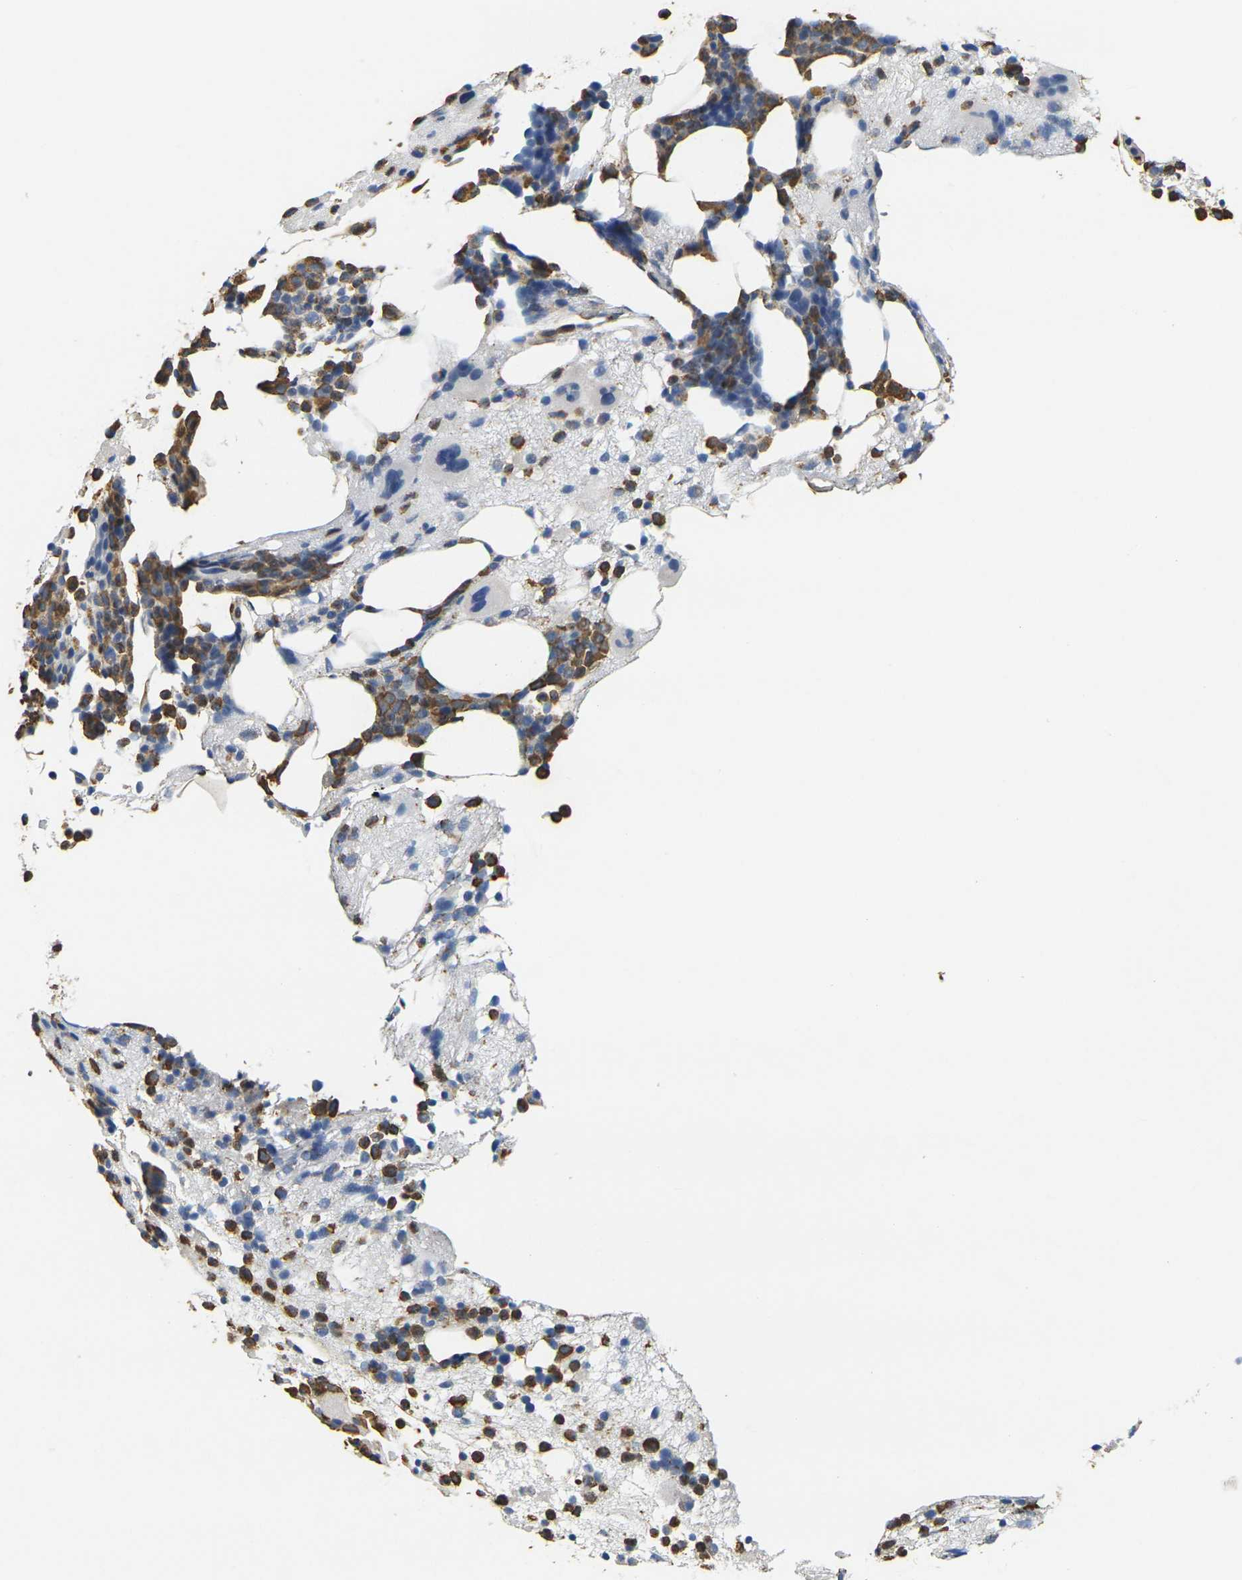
{"staining": {"intensity": "moderate", "quantity": ">75%", "location": "cytoplasmic/membranous"}, "tissue": "bone marrow", "cell_type": "Hematopoietic cells", "image_type": "normal", "snomed": [{"axis": "morphology", "description": "Normal tissue, NOS"}, {"axis": "morphology", "description": "Inflammation, NOS"}, {"axis": "topography", "description": "Bone marrow"}], "caption": "Moderate cytoplasmic/membranous staining is identified in approximately >75% of hematopoietic cells in benign bone marrow. (DAB (3,3'-diaminobenzidine) IHC with brightfield microscopy, high magnification).", "gene": "KLK5", "patient": {"sex": "male", "age": 43}}